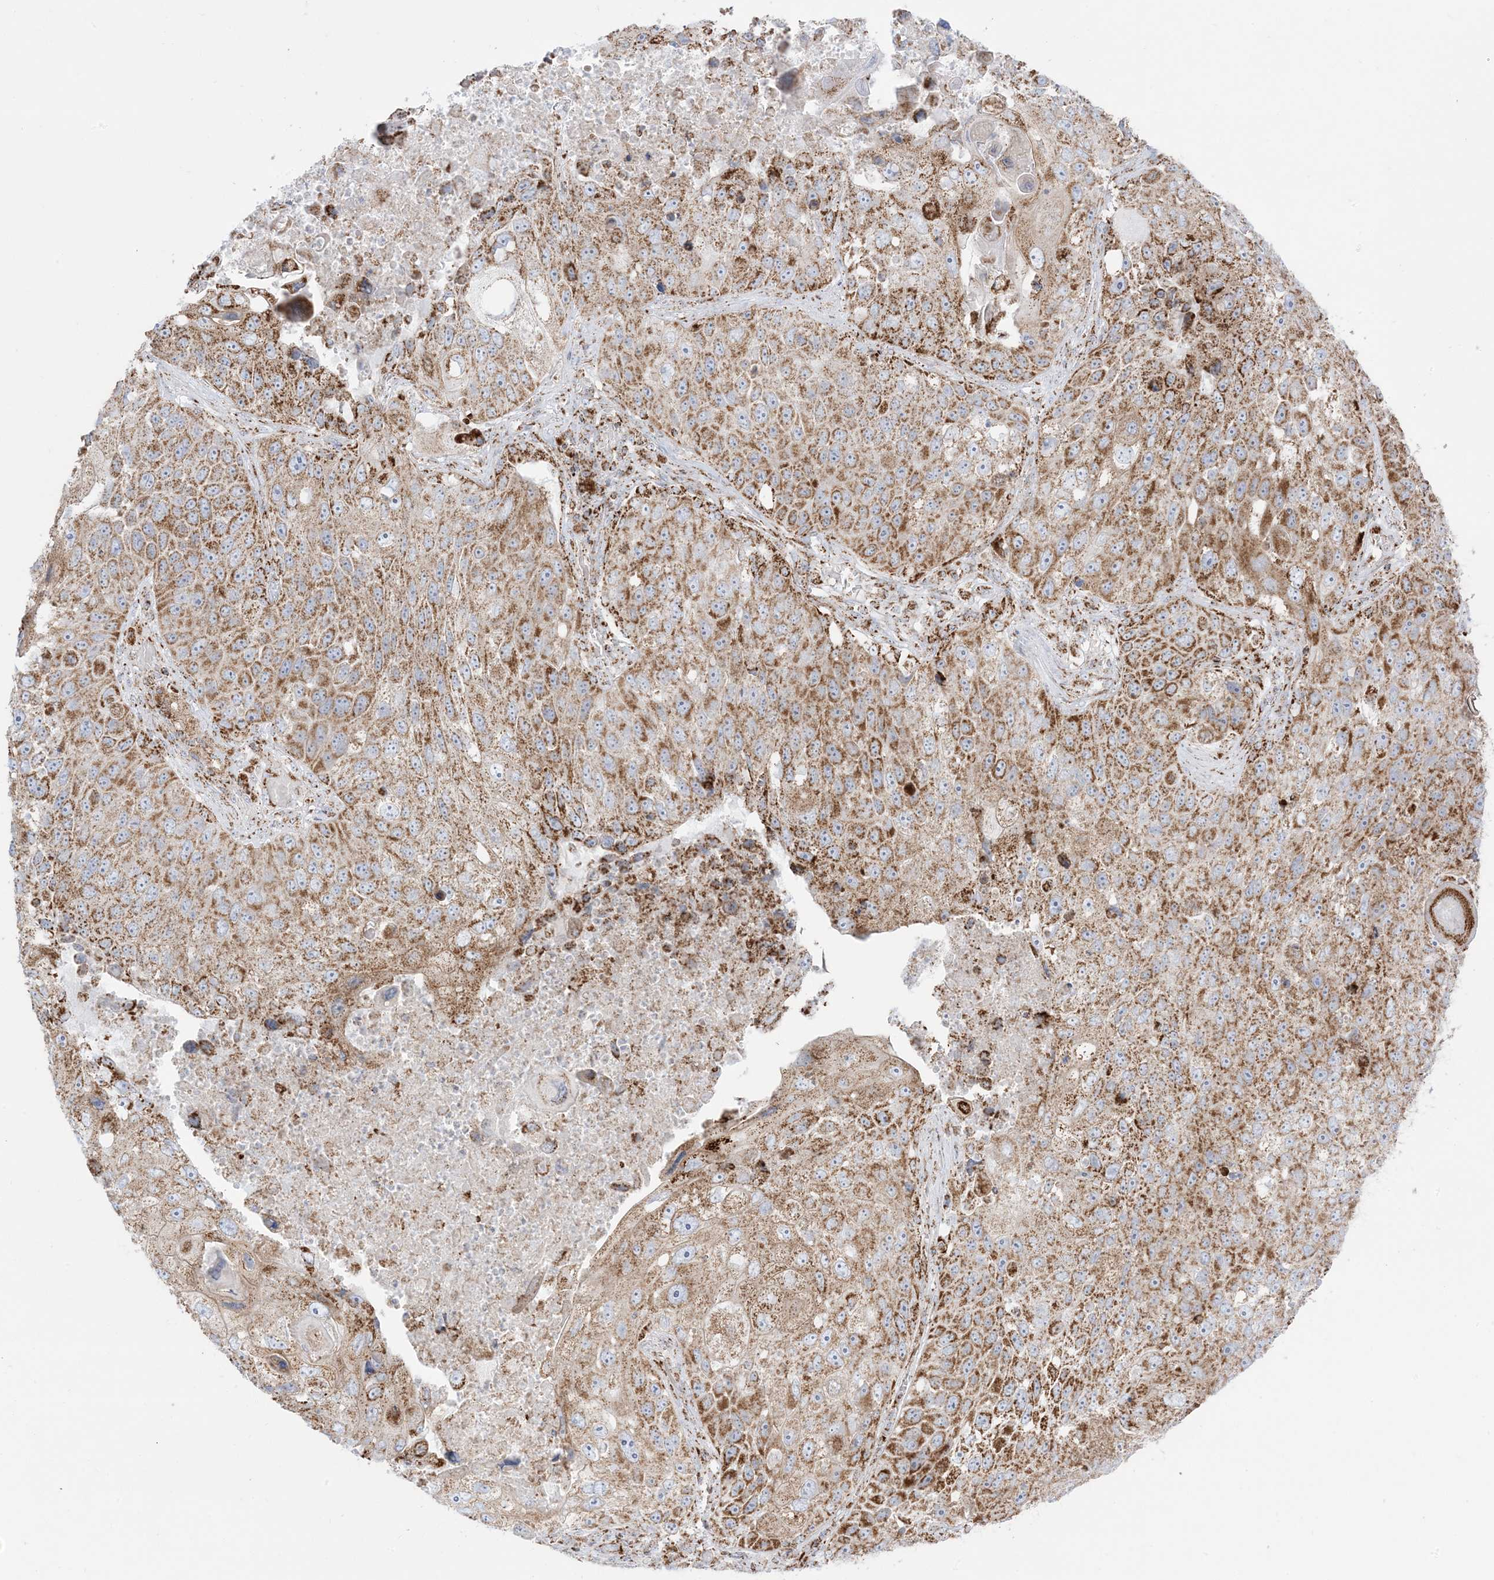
{"staining": {"intensity": "moderate", "quantity": ">75%", "location": "cytoplasmic/membranous"}, "tissue": "lung cancer", "cell_type": "Tumor cells", "image_type": "cancer", "snomed": [{"axis": "morphology", "description": "Squamous cell carcinoma, NOS"}, {"axis": "topography", "description": "Lung"}], "caption": "Lung cancer (squamous cell carcinoma) stained with a protein marker shows moderate staining in tumor cells.", "gene": "MRPS36", "patient": {"sex": "male", "age": 61}}